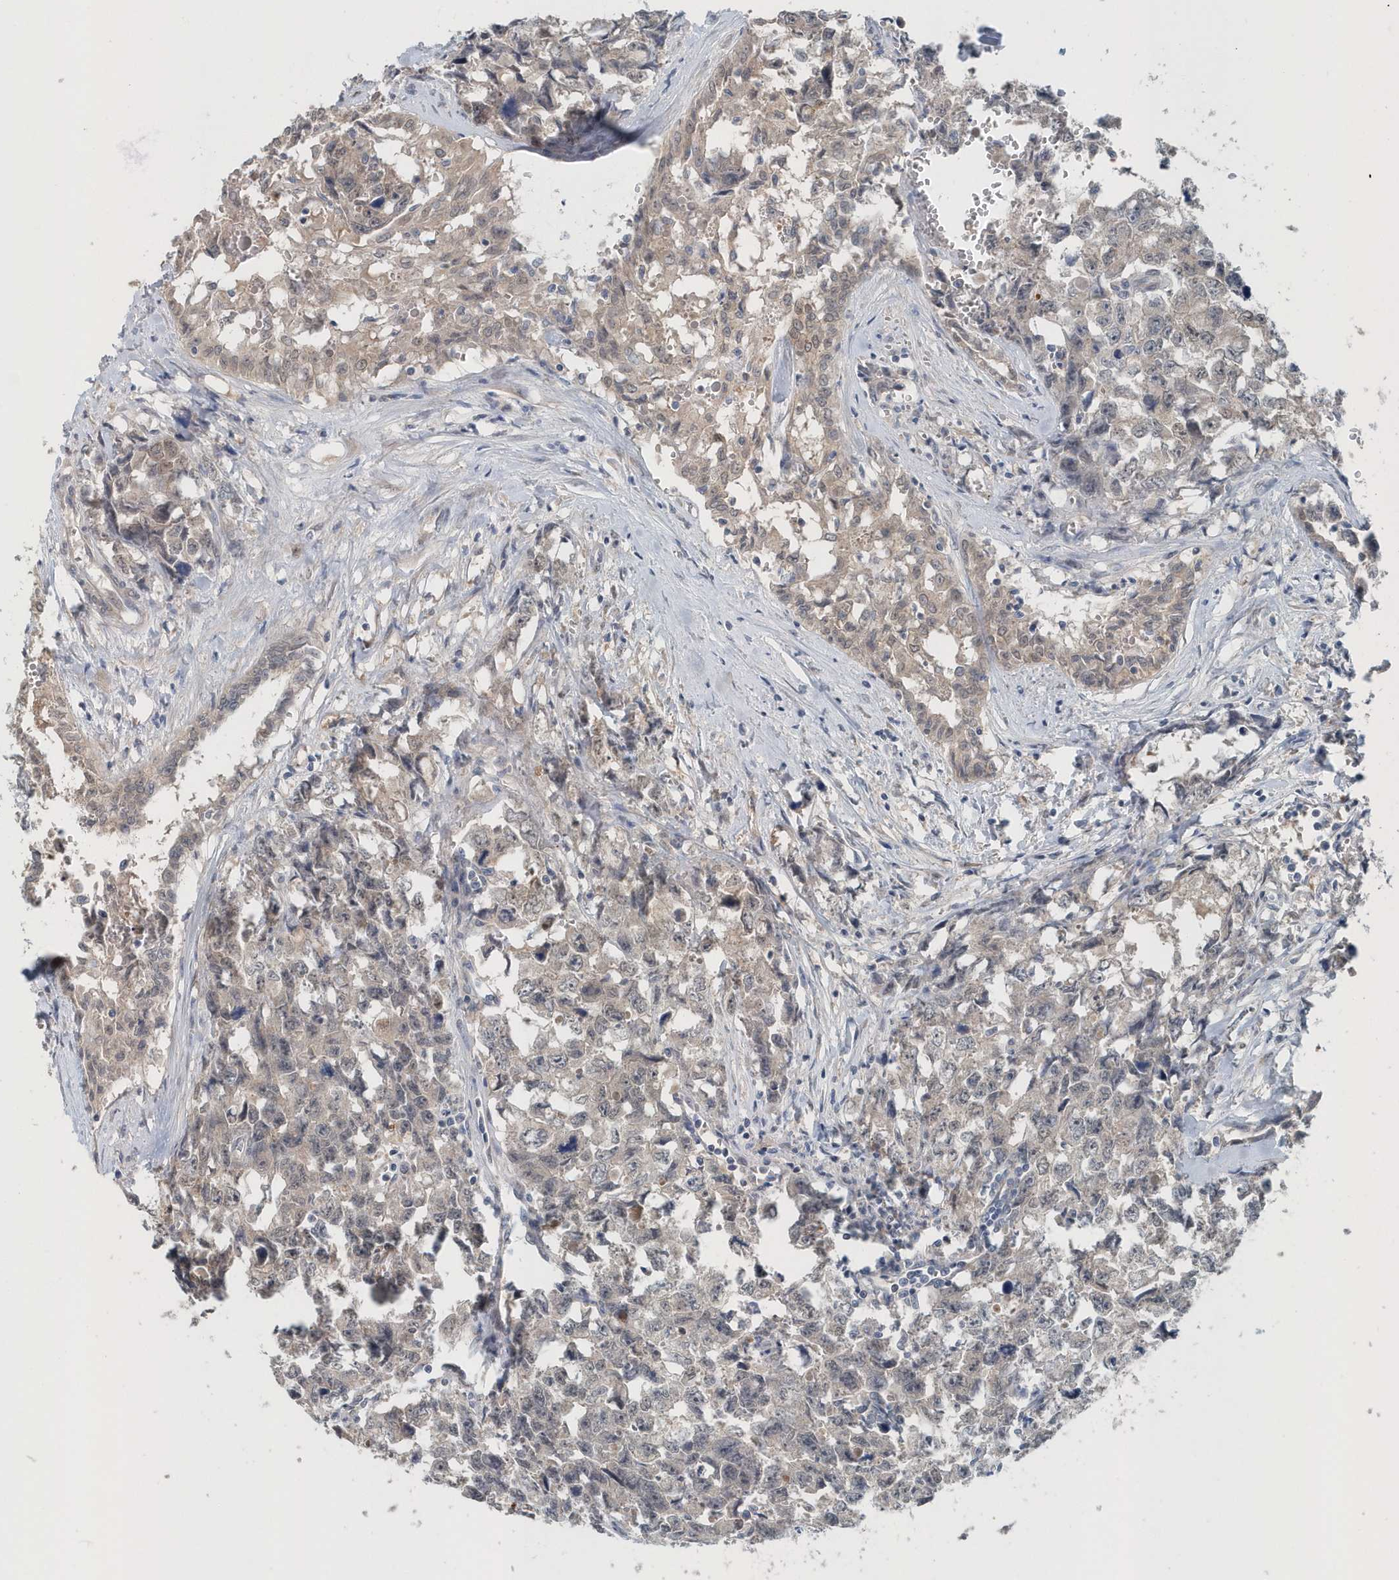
{"staining": {"intensity": "negative", "quantity": "none", "location": "none"}, "tissue": "testis cancer", "cell_type": "Tumor cells", "image_type": "cancer", "snomed": [{"axis": "morphology", "description": "Carcinoma, Embryonal, NOS"}, {"axis": "topography", "description": "Testis"}], "caption": "Tumor cells show no significant protein staining in embryonal carcinoma (testis).", "gene": "PFN2", "patient": {"sex": "male", "age": 31}}